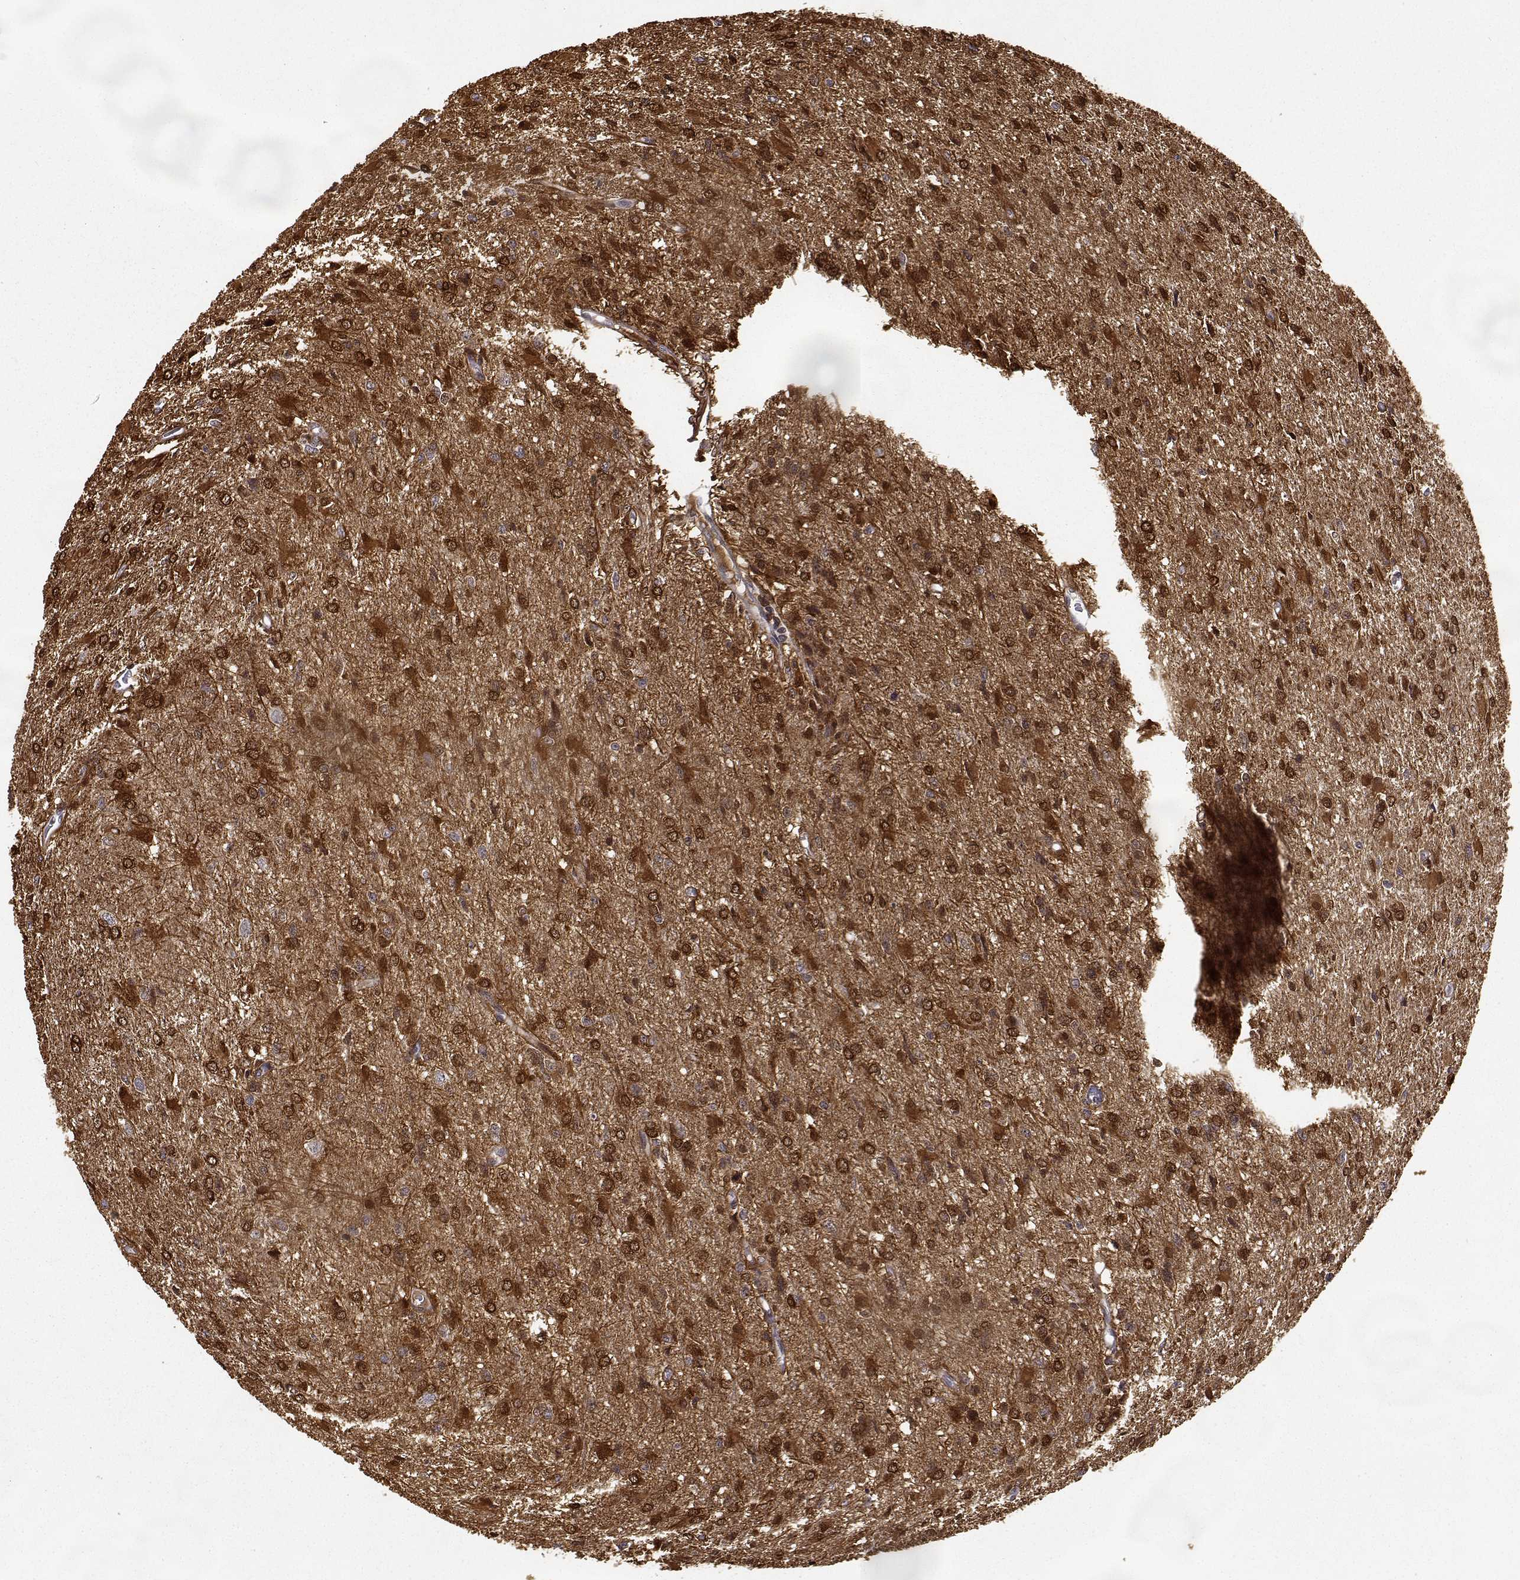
{"staining": {"intensity": "strong", "quantity": ">75%", "location": "cytoplasmic/membranous"}, "tissue": "glioma", "cell_type": "Tumor cells", "image_type": "cancer", "snomed": [{"axis": "morphology", "description": "Glioma, malignant, High grade"}, {"axis": "topography", "description": "Brain"}], "caption": "High-grade glioma (malignant) tissue reveals strong cytoplasmic/membranous expression in about >75% of tumor cells", "gene": "PHGDH", "patient": {"sex": "male", "age": 68}}